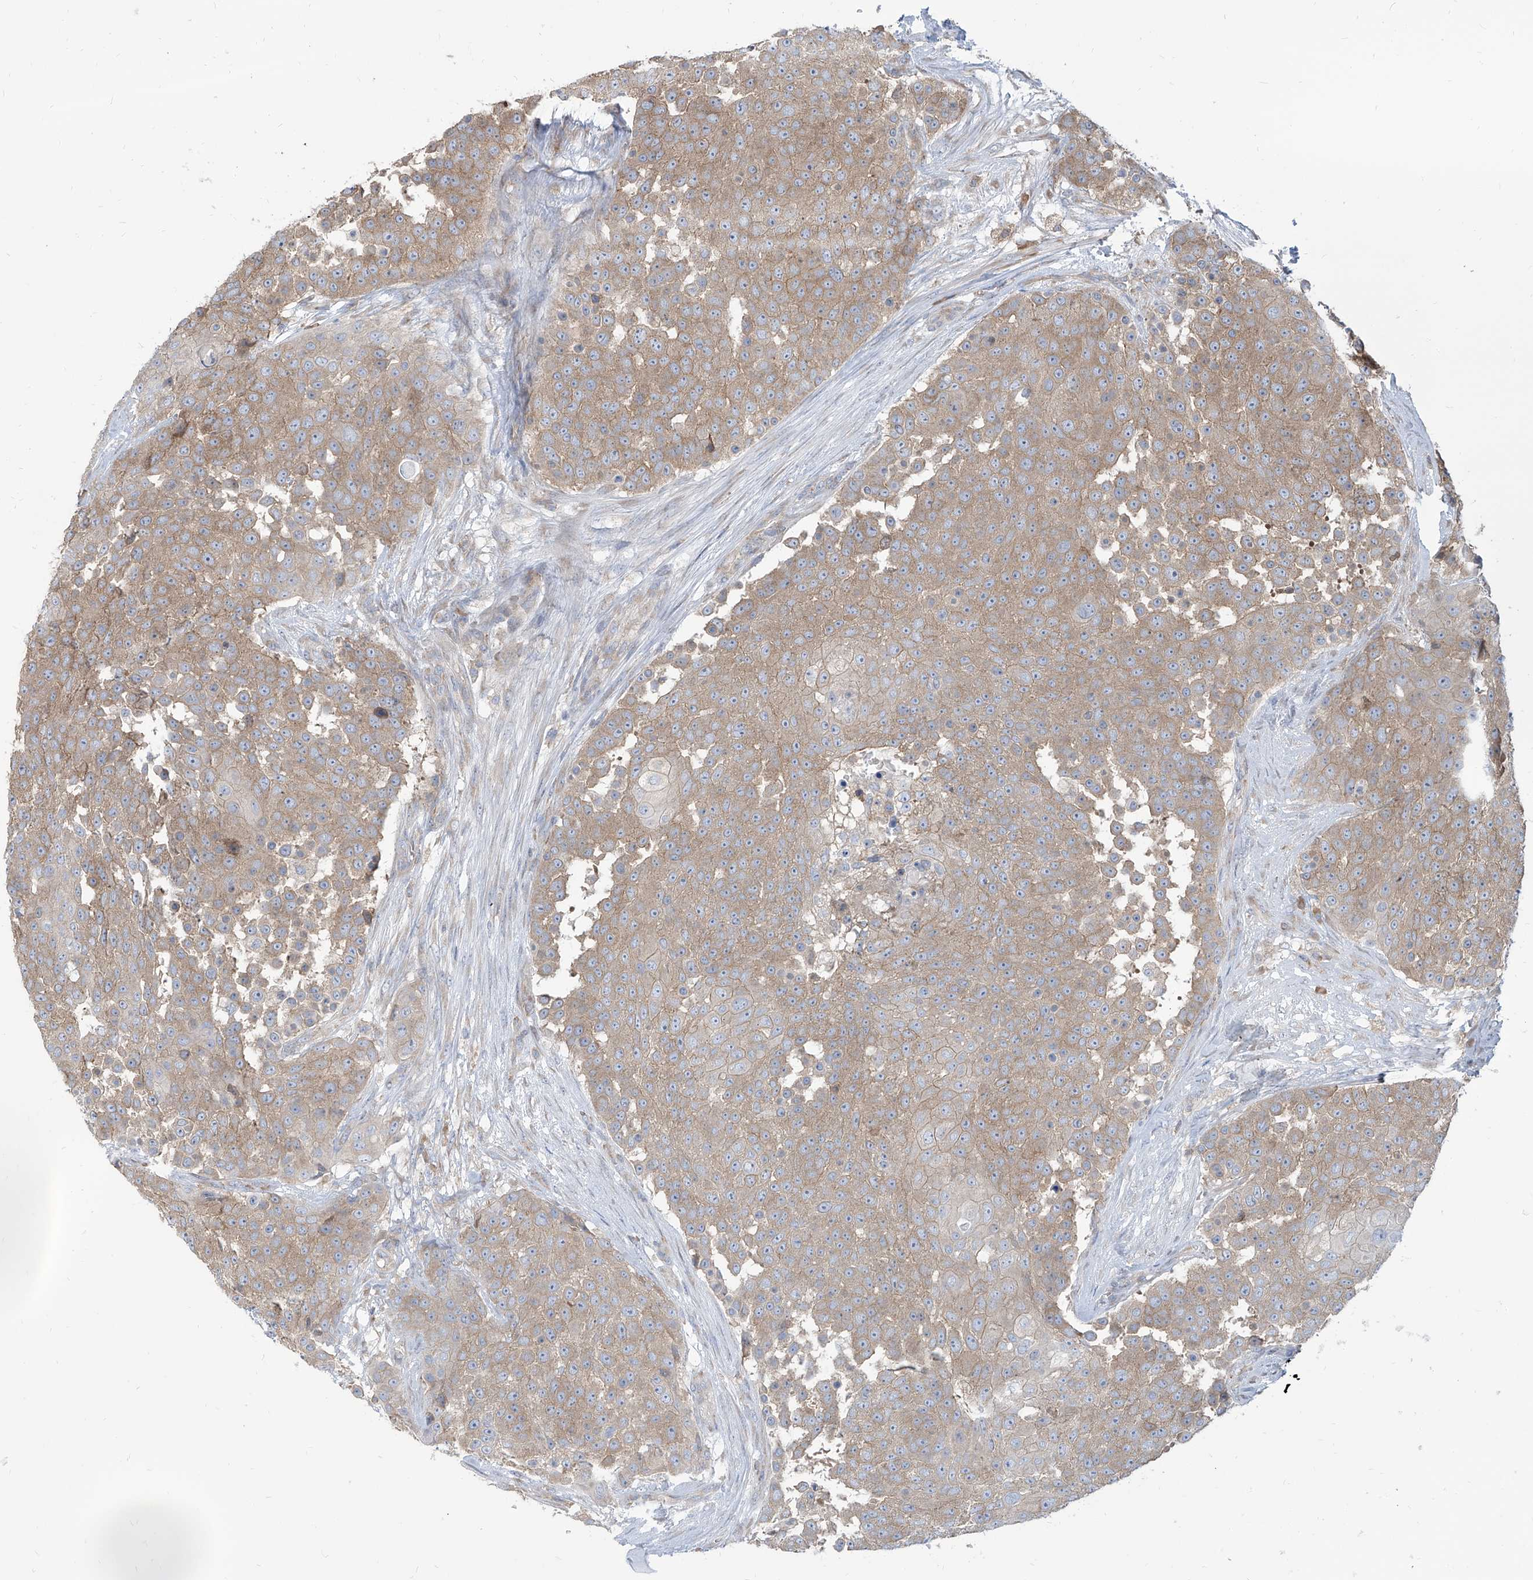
{"staining": {"intensity": "weak", "quantity": ">75%", "location": "cytoplasmic/membranous"}, "tissue": "urothelial cancer", "cell_type": "Tumor cells", "image_type": "cancer", "snomed": [{"axis": "morphology", "description": "Urothelial carcinoma, High grade"}, {"axis": "topography", "description": "Urinary bladder"}], "caption": "Approximately >75% of tumor cells in human urothelial cancer exhibit weak cytoplasmic/membranous protein staining as visualized by brown immunohistochemical staining.", "gene": "FAM83B", "patient": {"sex": "female", "age": 63}}